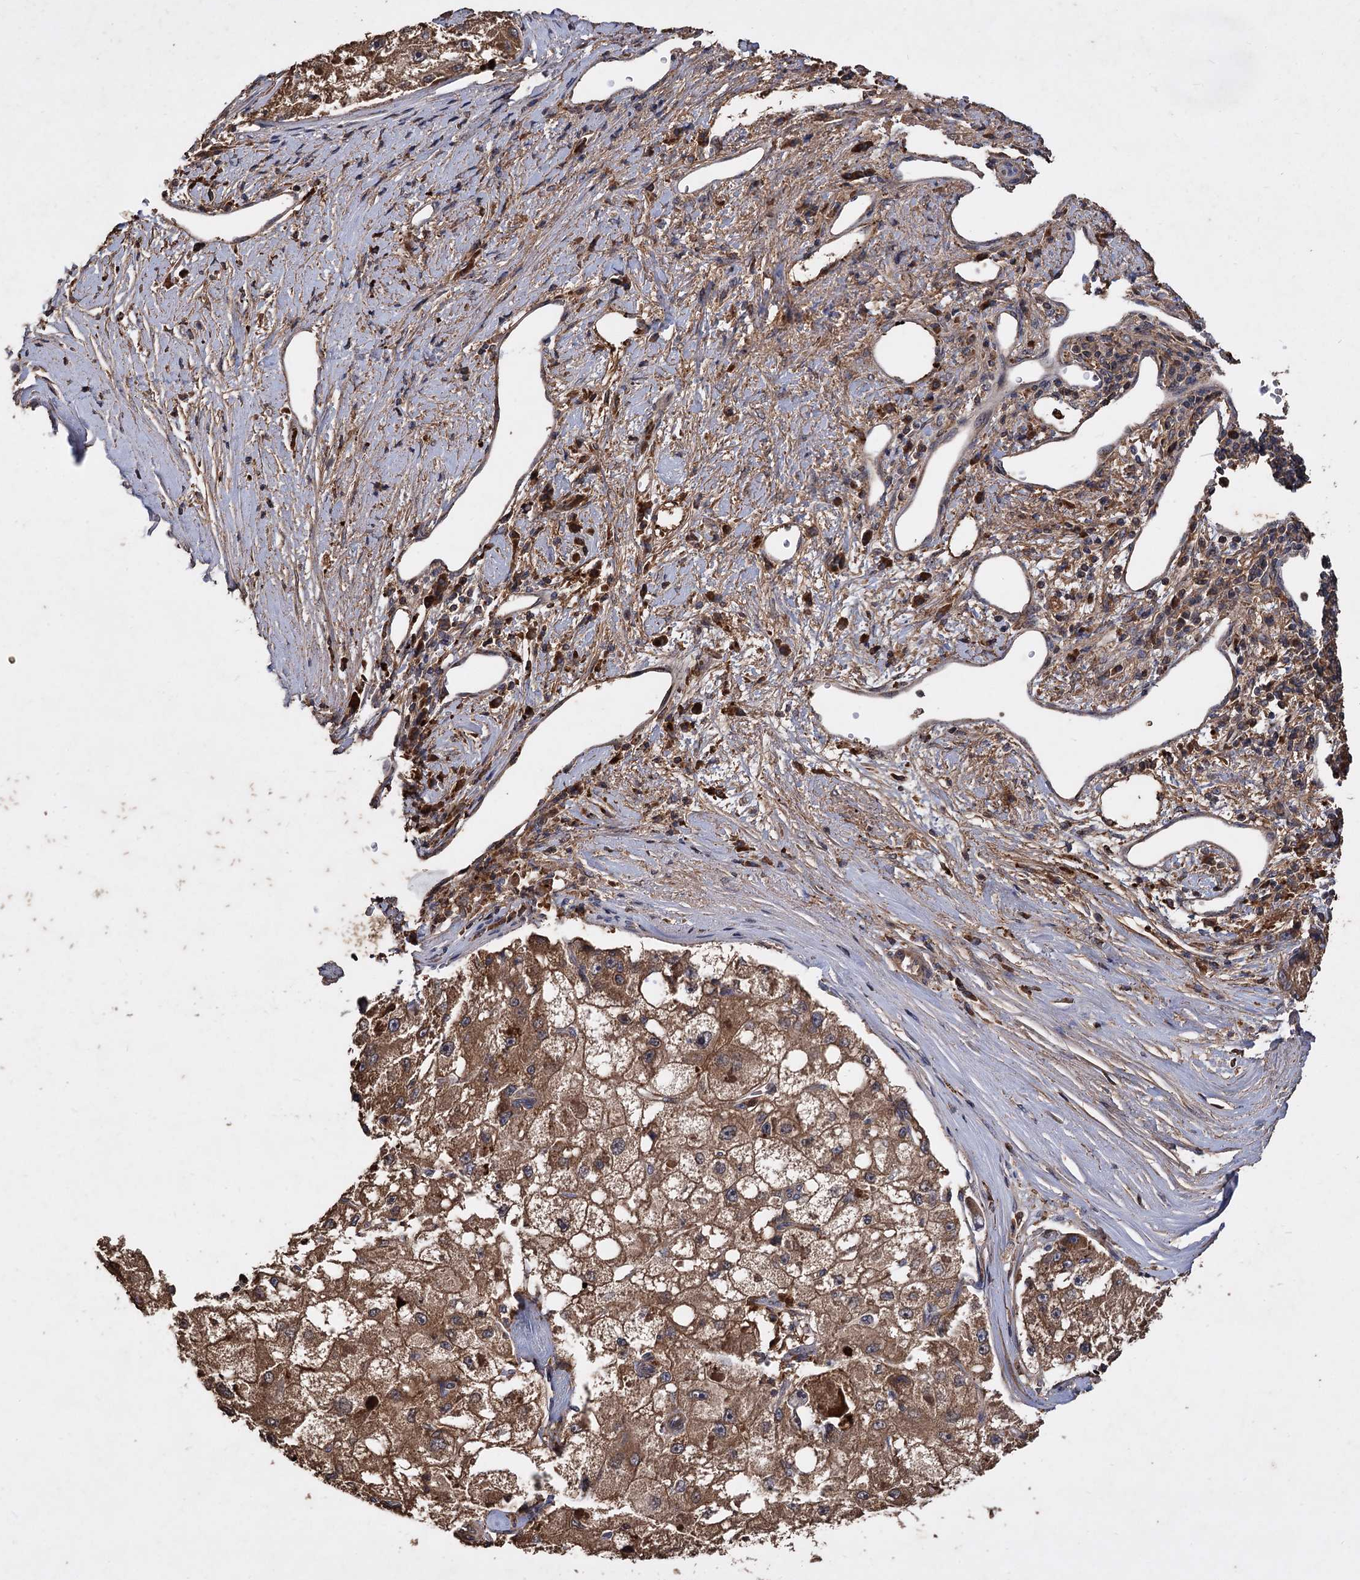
{"staining": {"intensity": "moderate", "quantity": ">75%", "location": "cytoplasmic/membranous"}, "tissue": "liver cancer", "cell_type": "Tumor cells", "image_type": "cancer", "snomed": [{"axis": "morphology", "description": "Carcinoma, Hepatocellular, NOS"}, {"axis": "topography", "description": "Liver"}], "caption": "Liver cancer (hepatocellular carcinoma) stained with a protein marker shows moderate staining in tumor cells.", "gene": "GCLC", "patient": {"sex": "male", "age": 80}}